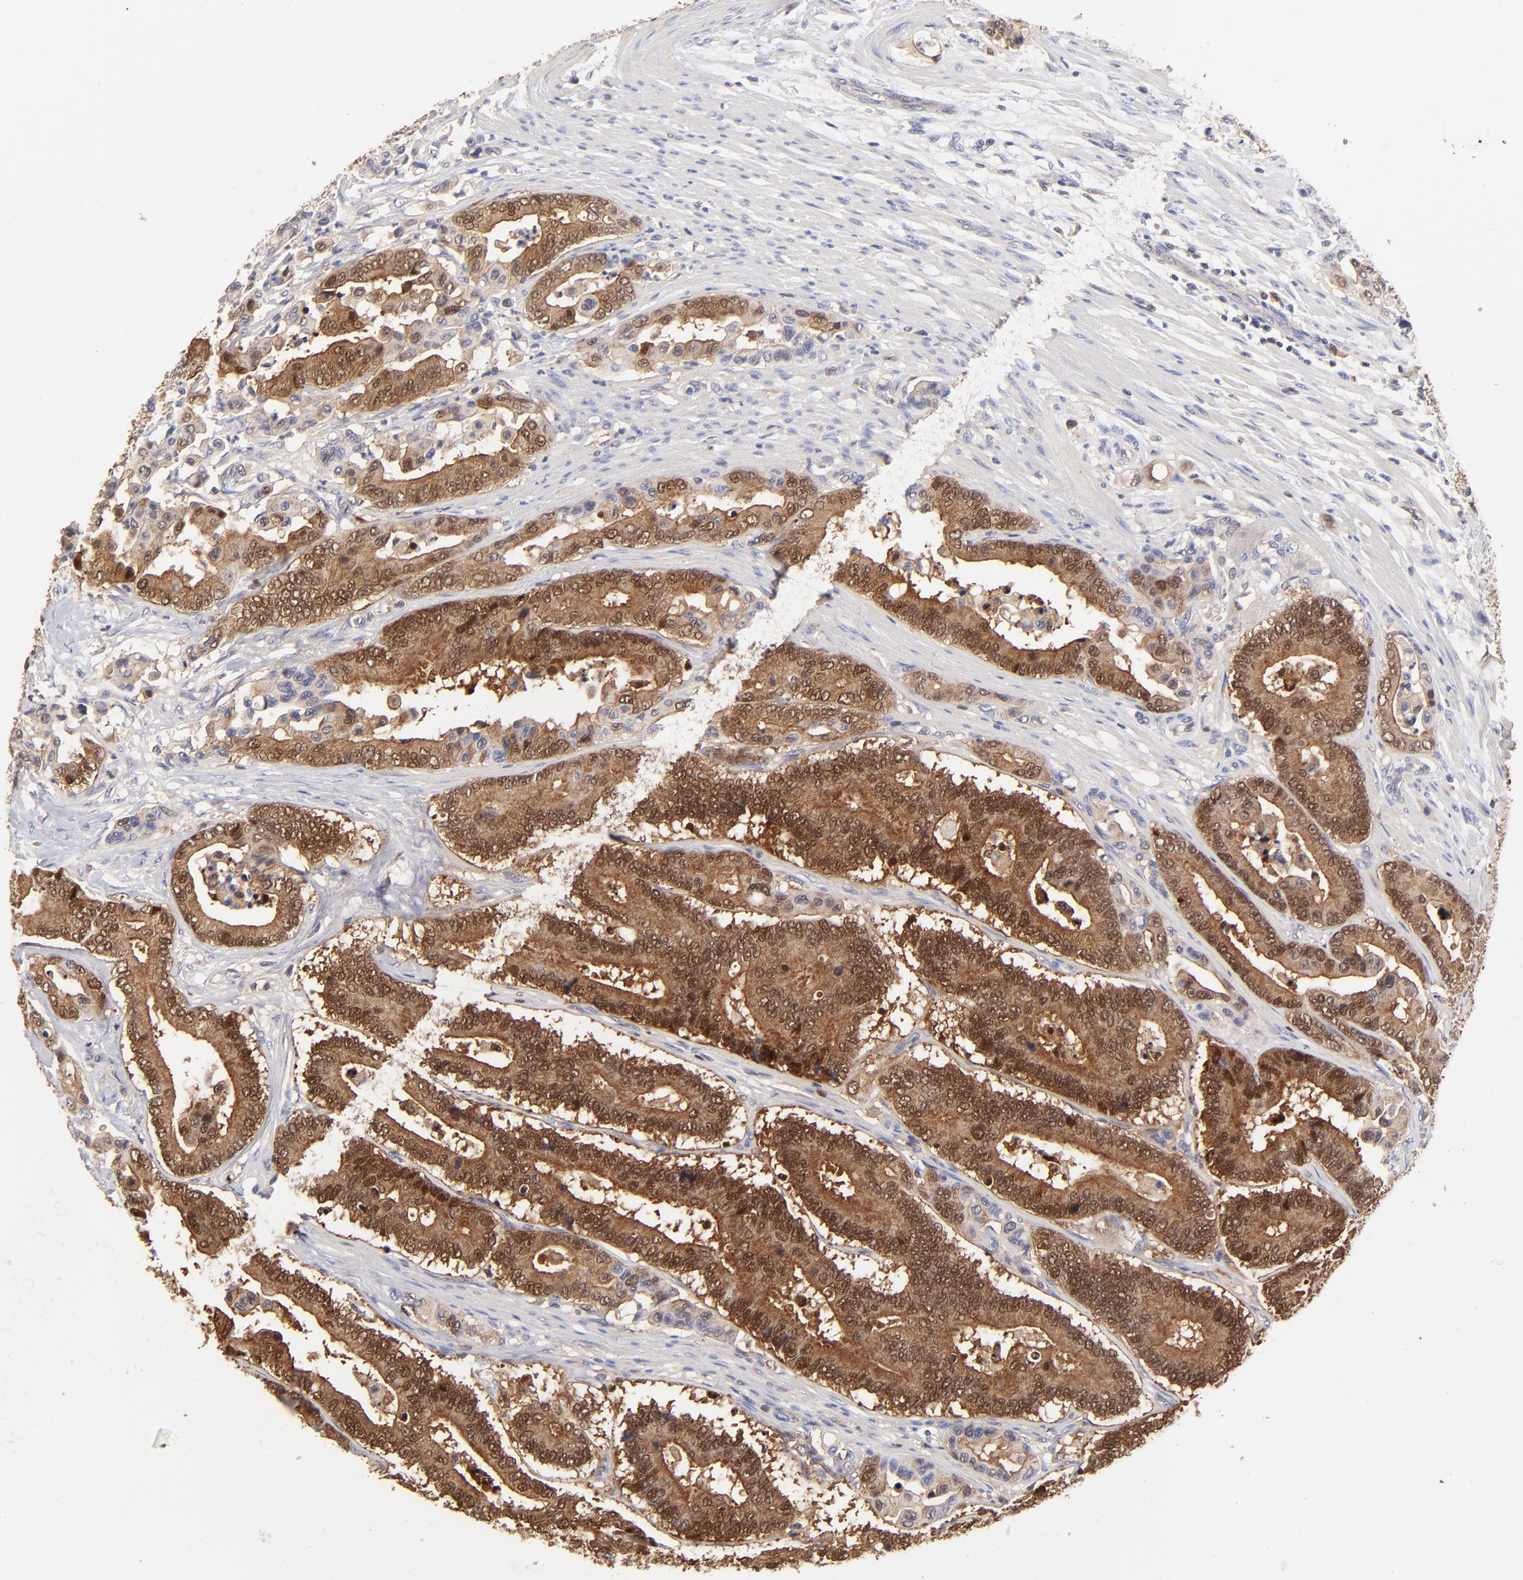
{"staining": {"intensity": "moderate", "quantity": ">75%", "location": "cytoplasmic/membranous,nuclear"}, "tissue": "colorectal cancer", "cell_type": "Tumor cells", "image_type": "cancer", "snomed": [{"axis": "morphology", "description": "Normal tissue, NOS"}, {"axis": "morphology", "description": "Adenocarcinoma, NOS"}, {"axis": "topography", "description": "Colon"}], "caption": "An immunohistochemistry (IHC) histopathology image of tumor tissue is shown. Protein staining in brown shows moderate cytoplasmic/membranous and nuclear positivity in colorectal cancer (adenocarcinoma) within tumor cells.", "gene": "DCTPP1", "patient": {"sex": "male", "age": 82}}